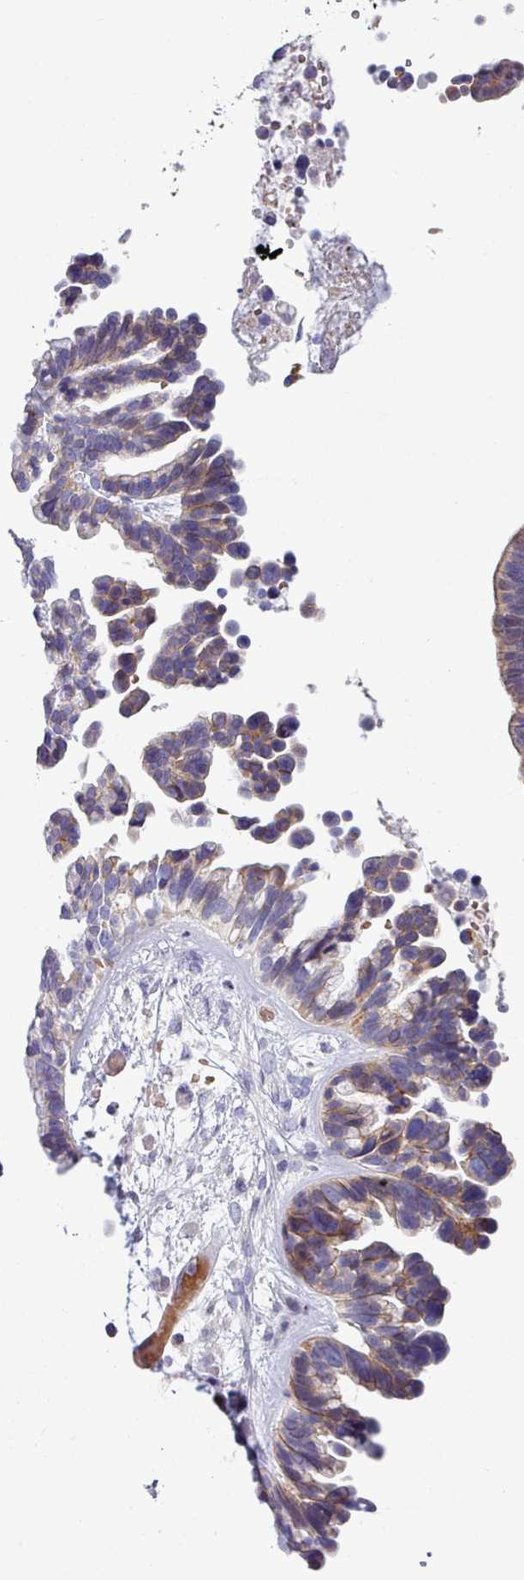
{"staining": {"intensity": "moderate", "quantity": ">75%", "location": "cytoplasmic/membranous"}, "tissue": "ovarian cancer", "cell_type": "Tumor cells", "image_type": "cancer", "snomed": [{"axis": "morphology", "description": "Cystadenocarcinoma, serous, NOS"}, {"axis": "topography", "description": "Ovary"}], "caption": "Immunohistochemical staining of human ovarian cancer (serous cystadenocarcinoma) reveals medium levels of moderate cytoplasmic/membranous expression in about >75% of tumor cells.", "gene": "ACAP3", "patient": {"sex": "female", "age": 56}}